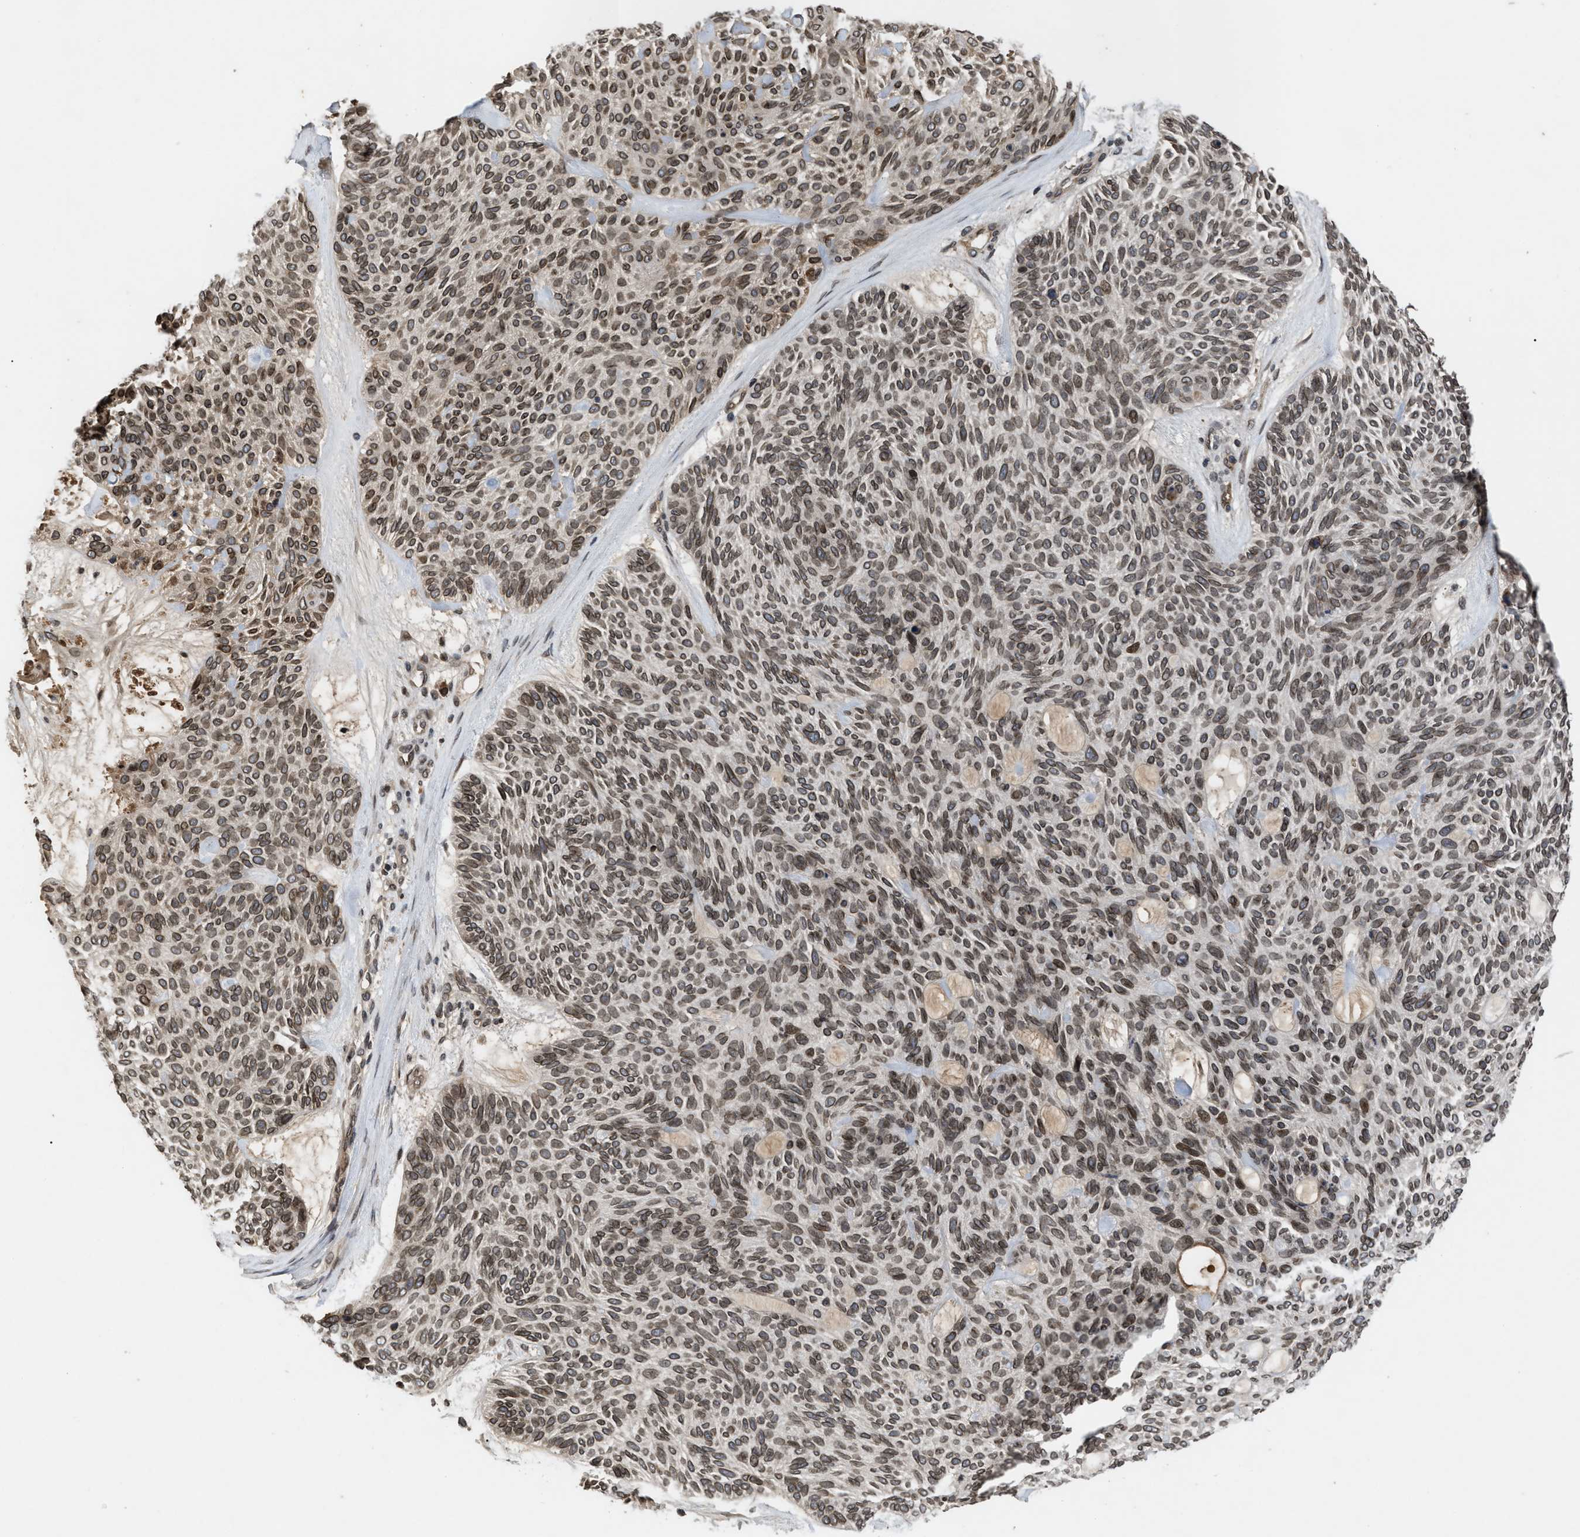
{"staining": {"intensity": "moderate", "quantity": ">75%", "location": "cytoplasmic/membranous,nuclear"}, "tissue": "skin cancer", "cell_type": "Tumor cells", "image_type": "cancer", "snomed": [{"axis": "morphology", "description": "Basal cell carcinoma"}, {"axis": "topography", "description": "Skin"}], "caption": "Basal cell carcinoma (skin) stained for a protein displays moderate cytoplasmic/membranous and nuclear positivity in tumor cells.", "gene": "CRY1", "patient": {"sex": "male", "age": 55}}